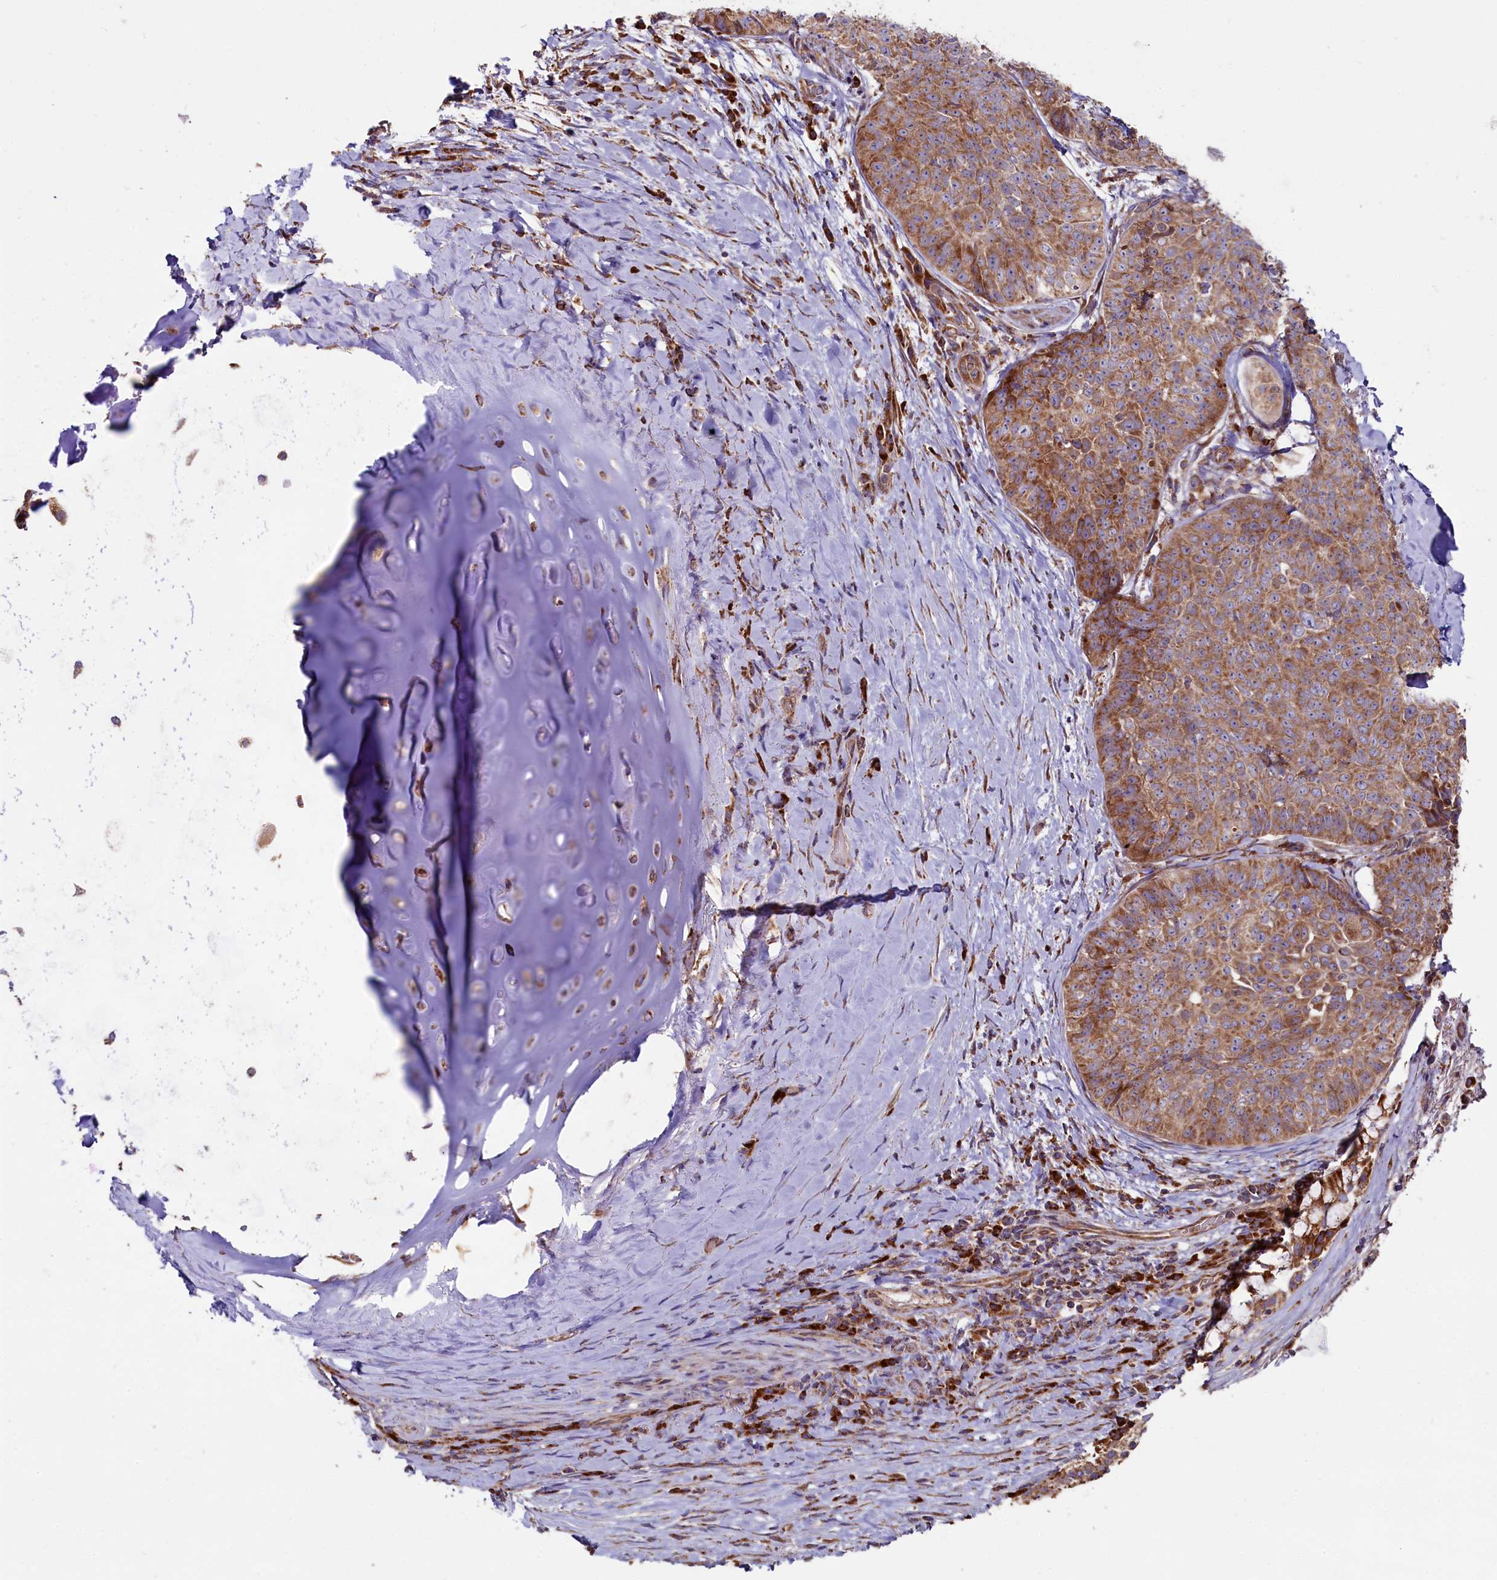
{"staining": {"intensity": "weak", "quantity": ">75%", "location": "cytoplasmic/membranous"}, "tissue": "adipose tissue", "cell_type": "Adipocytes", "image_type": "normal", "snomed": [{"axis": "morphology", "description": "Normal tissue, NOS"}, {"axis": "morphology", "description": "Squamous cell carcinoma, NOS"}, {"axis": "topography", "description": "Bronchus"}, {"axis": "topography", "description": "Lung"}], "caption": "This is a histology image of immunohistochemistry (IHC) staining of unremarkable adipose tissue, which shows weak positivity in the cytoplasmic/membranous of adipocytes.", "gene": "ZSWIM1", "patient": {"sex": "male", "age": 64}}